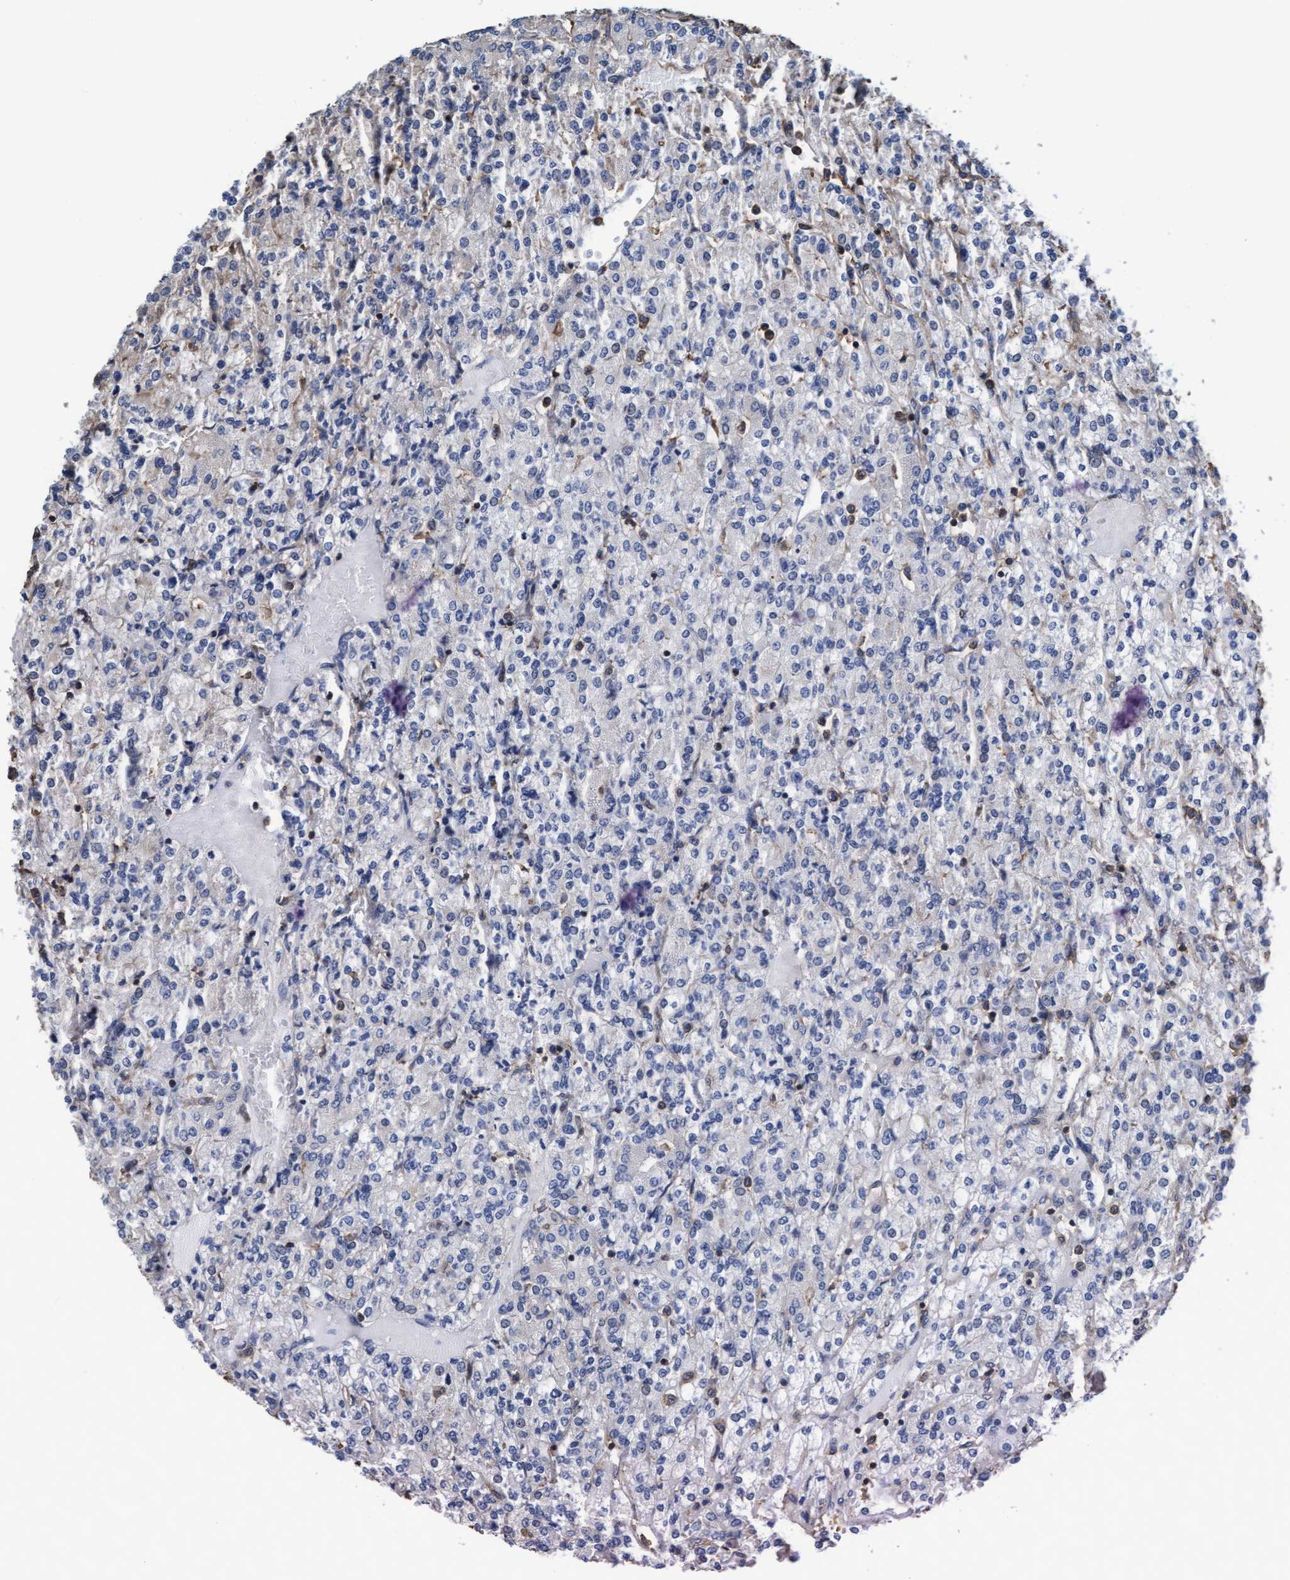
{"staining": {"intensity": "negative", "quantity": "none", "location": "none"}, "tissue": "renal cancer", "cell_type": "Tumor cells", "image_type": "cancer", "snomed": [{"axis": "morphology", "description": "Adenocarcinoma, NOS"}, {"axis": "topography", "description": "Kidney"}], "caption": "The immunohistochemistry image has no significant expression in tumor cells of adenocarcinoma (renal) tissue.", "gene": "GRHPR", "patient": {"sex": "male", "age": 77}}